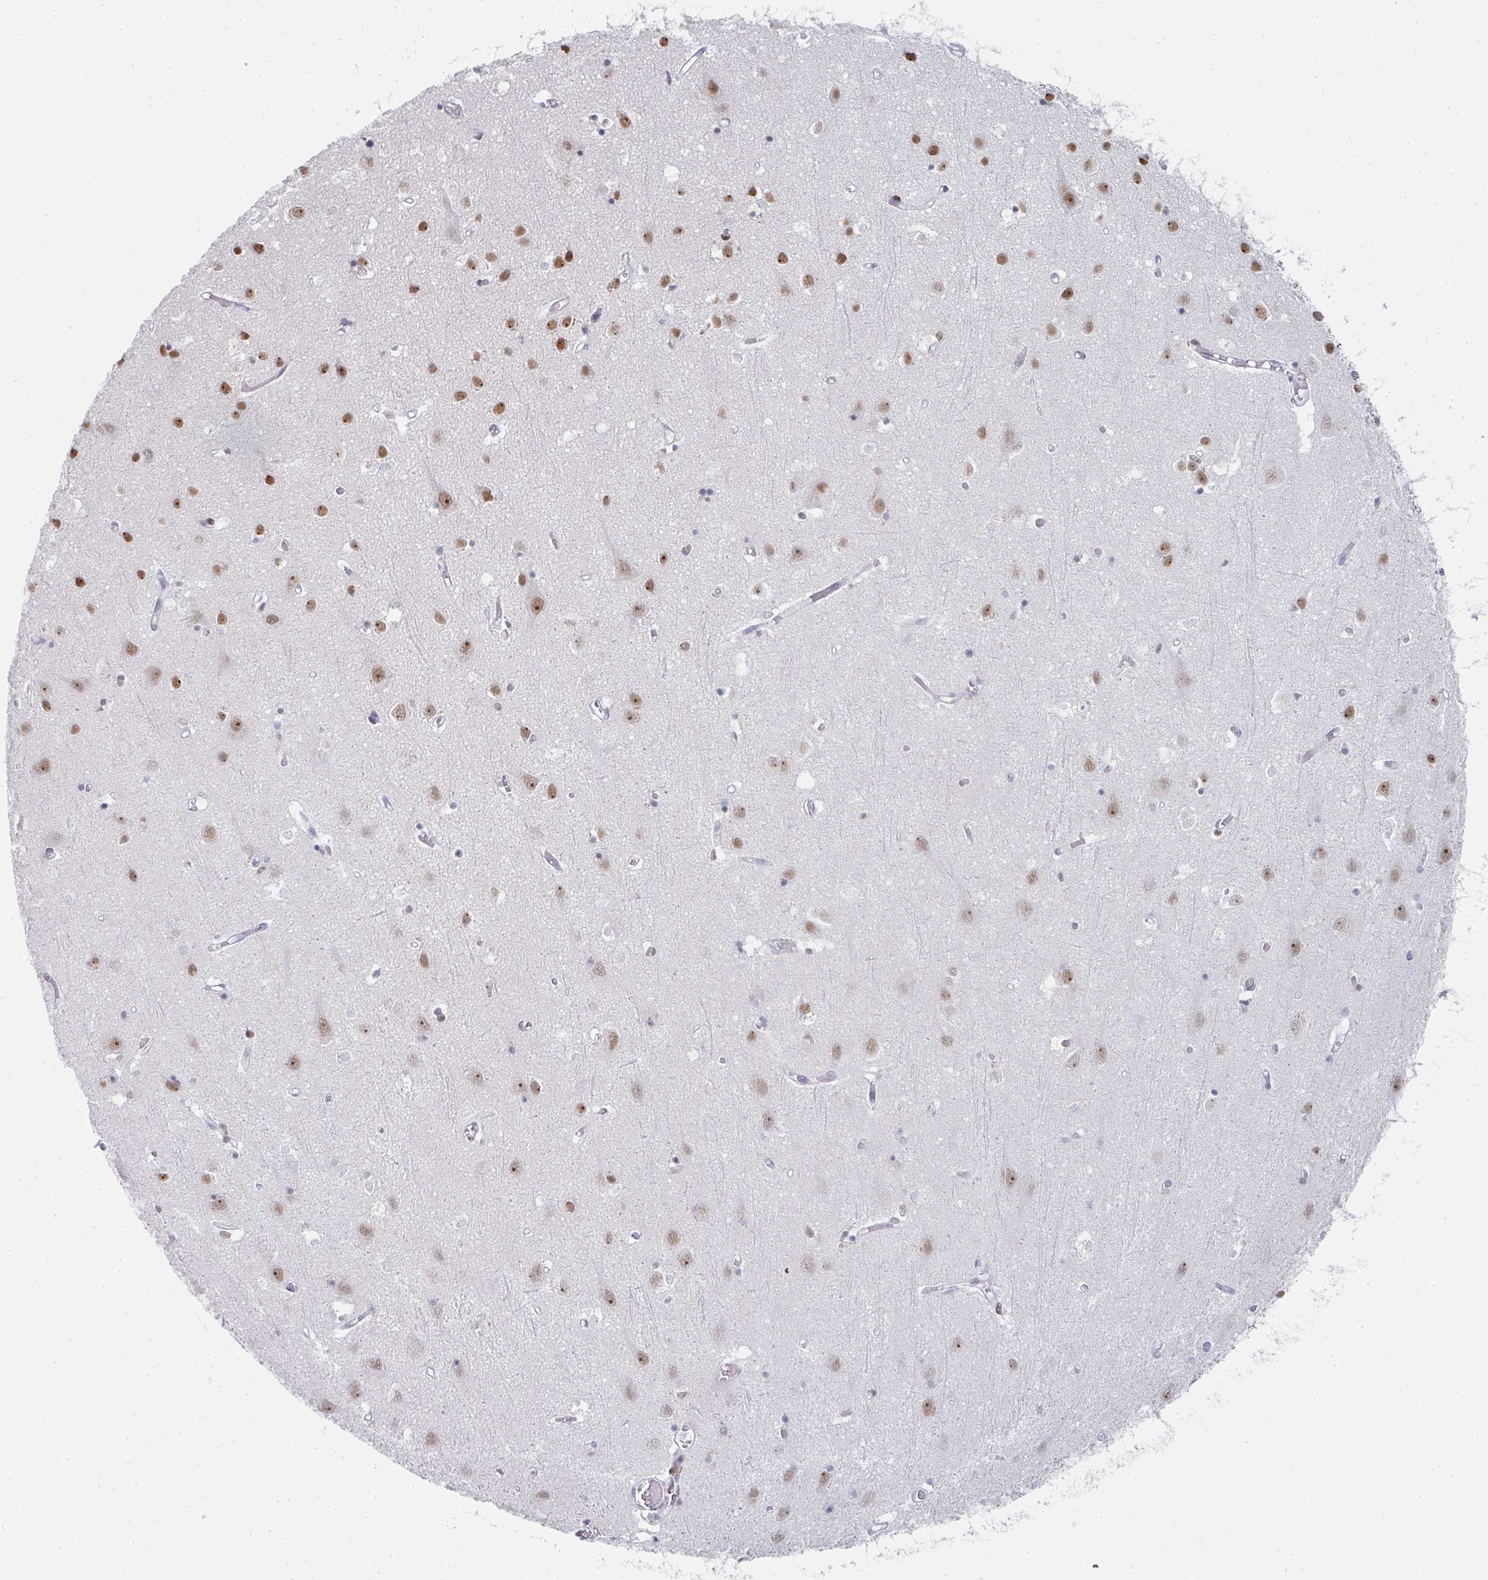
{"staining": {"intensity": "negative", "quantity": "none", "location": "none"}, "tissue": "cerebral cortex", "cell_type": "Endothelial cells", "image_type": "normal", "snomed": [{"axis": "morphology", "description": "Normal tissue, NOS"}, {"axis": "topography", "description": "Cerebral cortex"}], "caption": "A high-resolution photomicrograph shows immunohistochemistry (IHC) staining of normal cerebral cortex, which displays no significant positivity in endothelial cells. (DAB (3,3'-diaminobenzidine) IHC visualized using brightfield microscopy, high magnification).", "gene": "POU2AF2", "patient": {"sex": "male", "age": 70}}